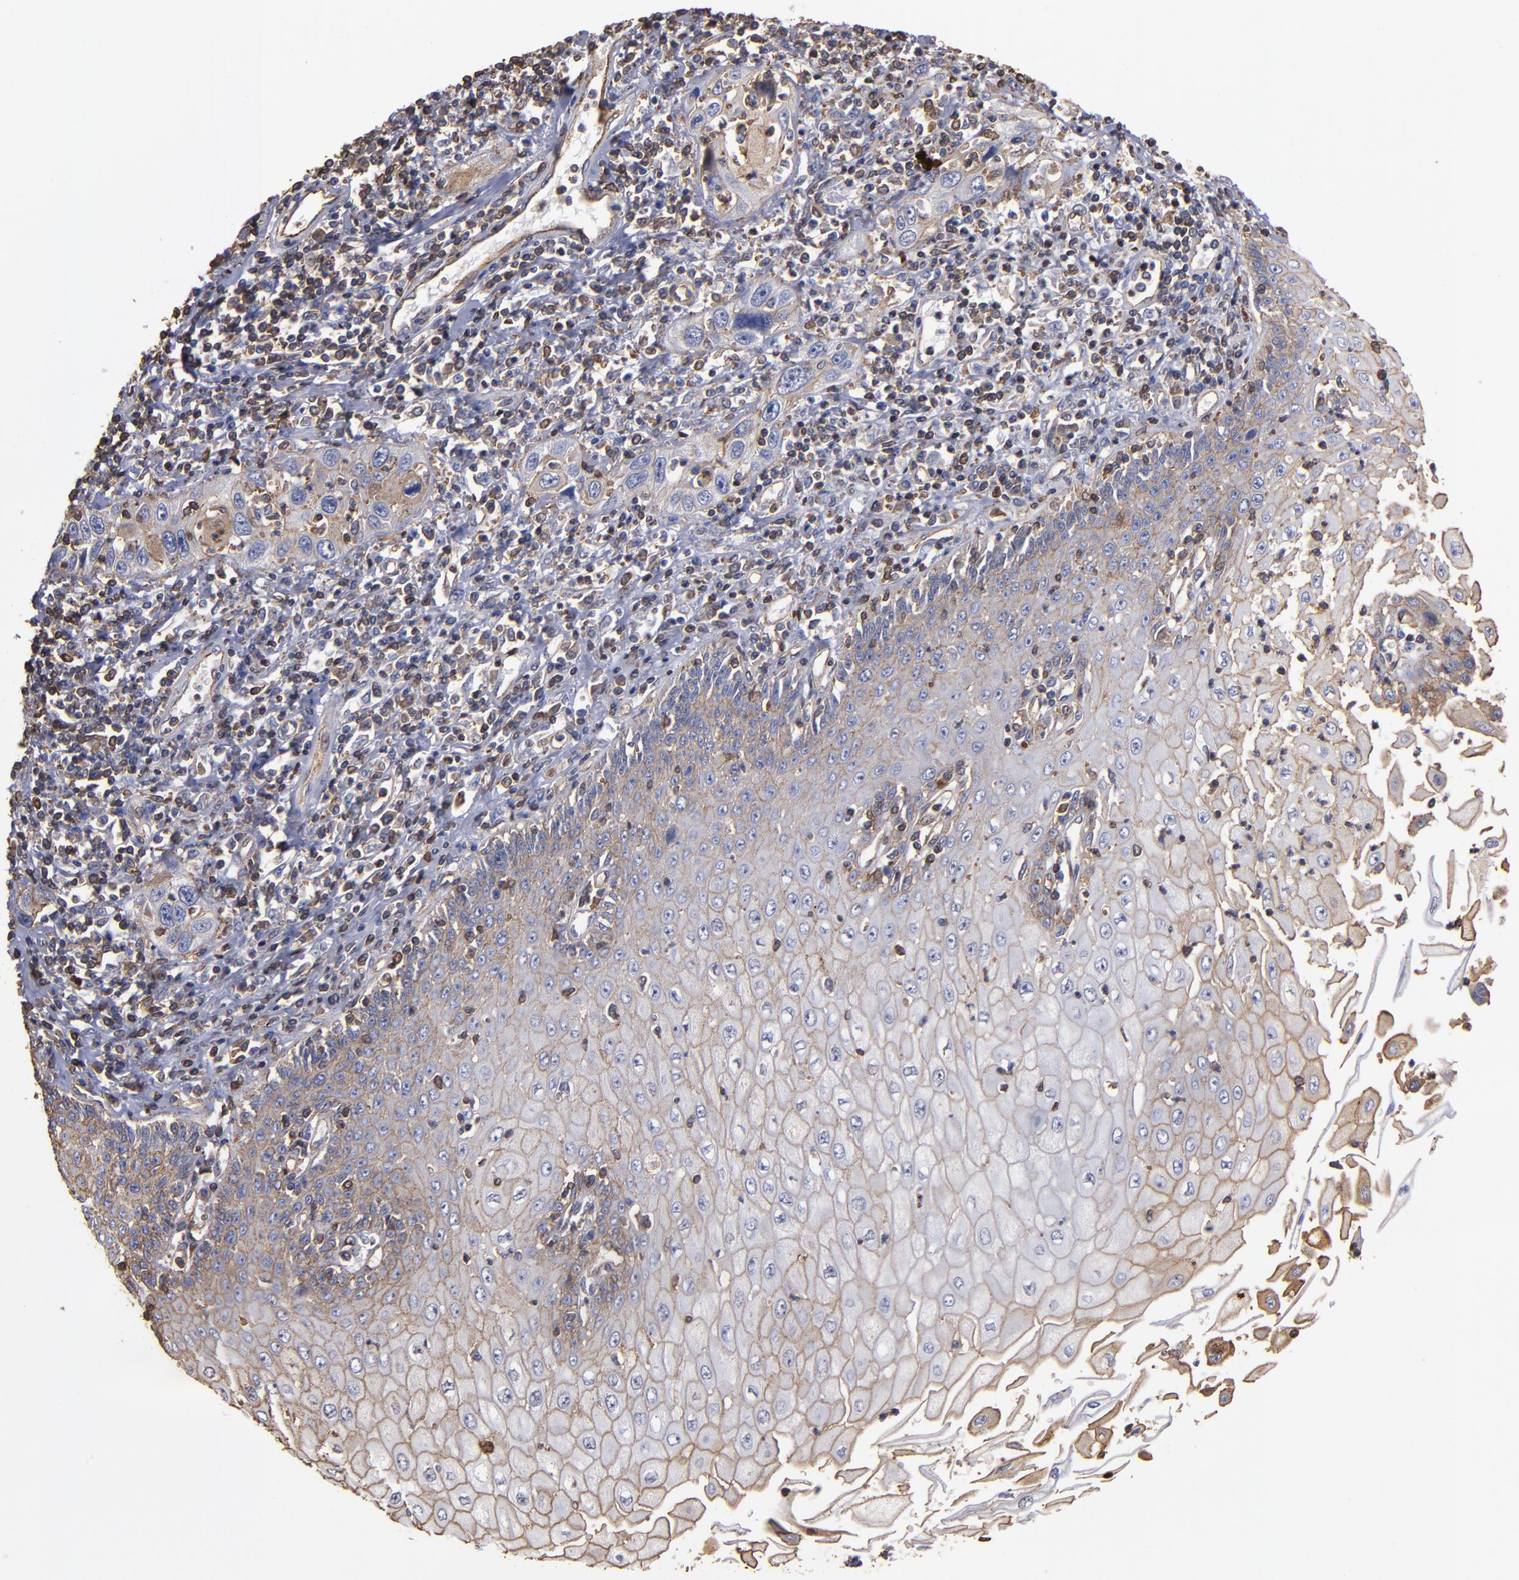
{"staining": {"intensity": "weak", "quantity": "25%-75%", "location": "cytoplasmic/membranous"}, "tissue": "esophagus", "cell_type": "Squamous epithelial cells", "image_type": "normal", "snomed": [{"axis": "morphology", "description": "Normal tissue, NOS"}, {"axis": "topography", "description": "Esophagus"}], "caption": "A brown stain labels weak cytoplasmic/membranous positivity of a protein in squamous epithelial cells of normal human esophagus. (Stains: DAB (3,3'-diaminobenzidine) in brown, nuclei in blue, Microscopy: brightfield microscopy at high magnification).", "gene": "ACTN4", "patient": {"sex": "male", "age": 65}}